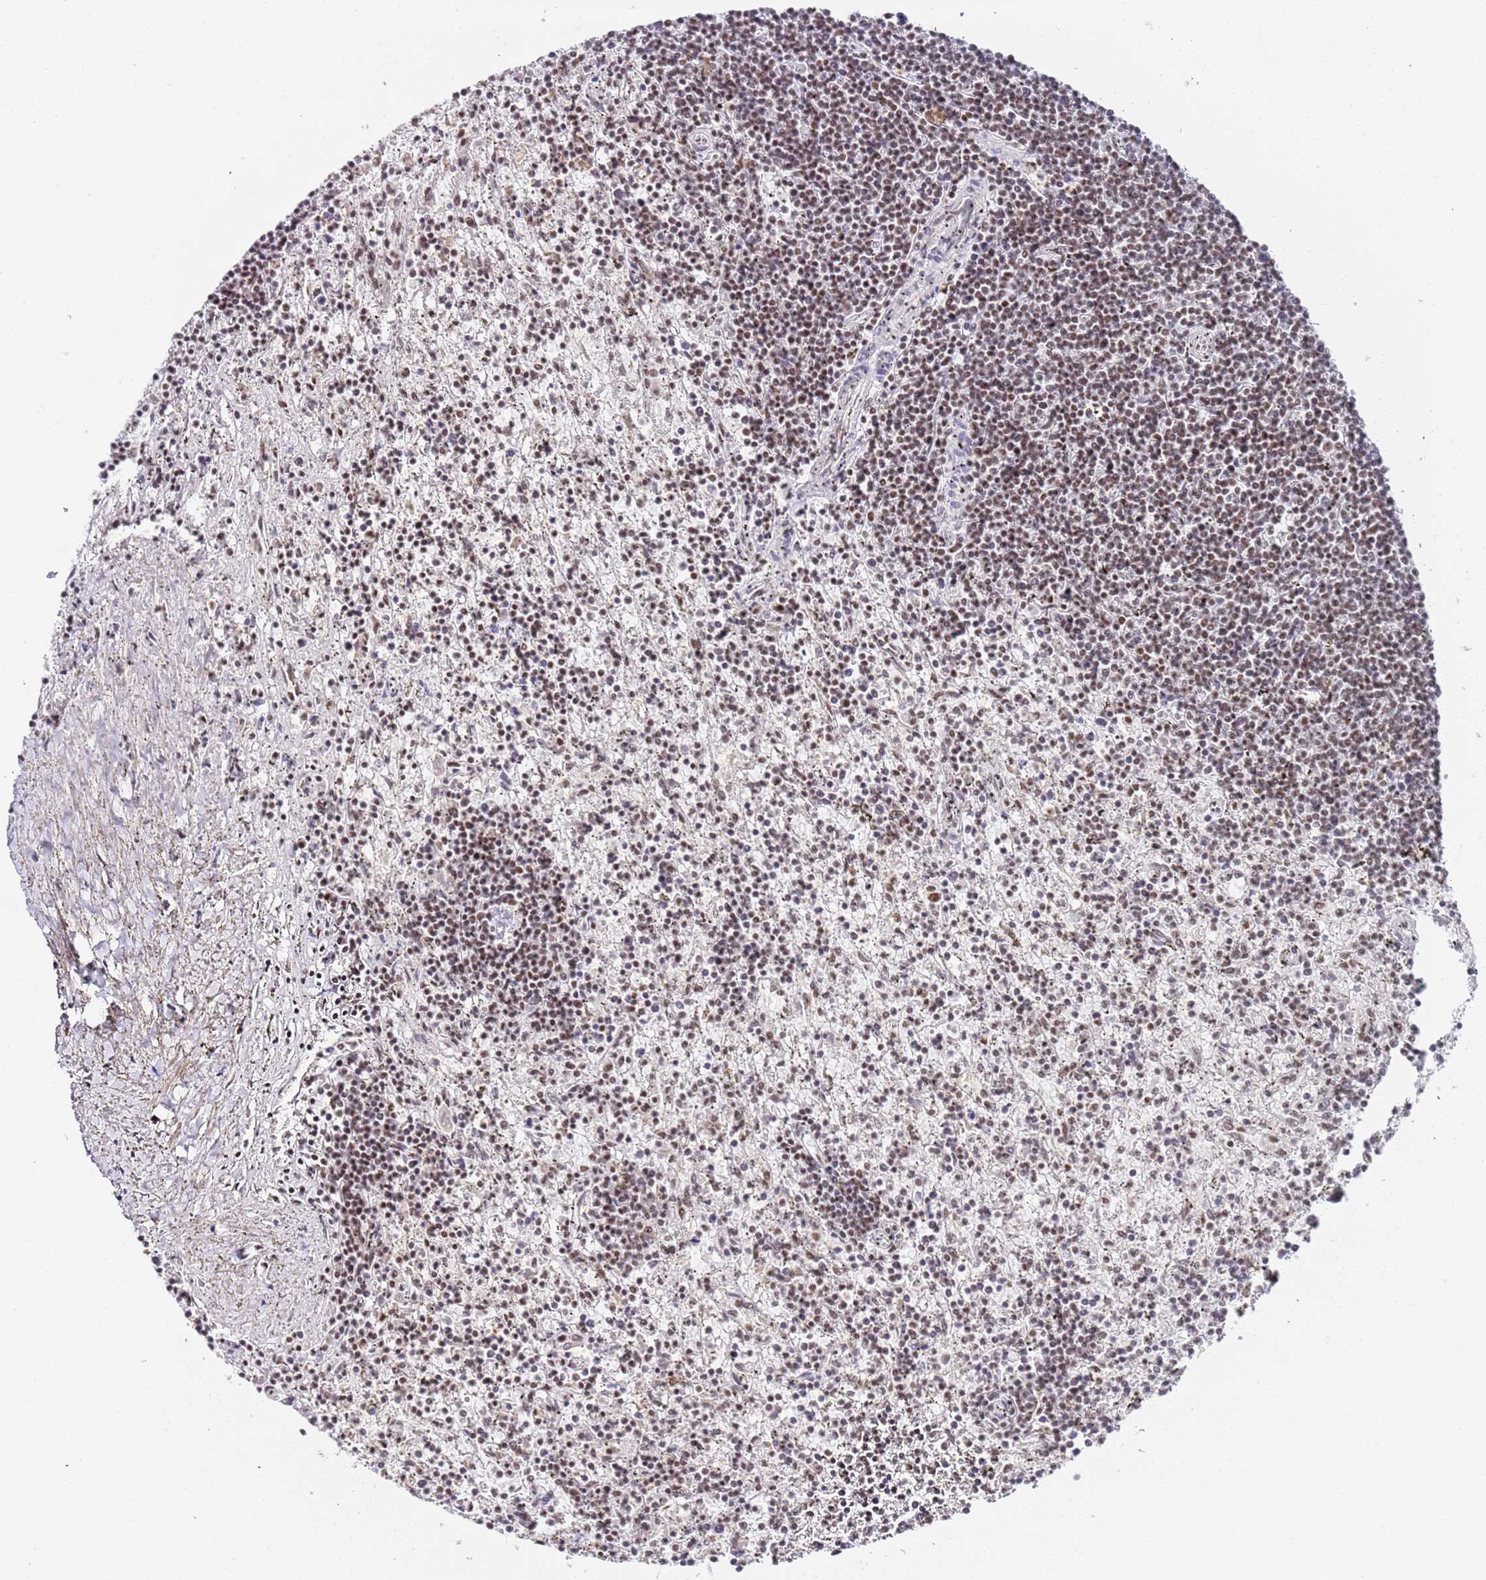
{"staining": {"intensity": "moderate", "quantity": ">75%", "location": "nuclear"}, "tissue": "lymphoma", "cell_type": "Tumor cells", "image_type": "cancer", "snomed": [{"axis": "morphology", "description": "Malignant lymphoma, non-Hodgkin's type, Low grade"}, {"axis": "topography", "description": "Spleen"}], "caption": "Immunohistochemistry (IHC) histopathology image of neoplastic tissue: malignant lymphoma, non-Hodgkin's type (low-grade) stained using immunohistochemistry reveals medium levels of moderate protein expression localized specifically in the nuclear of tumor cells, appearing as a nuclear brown color.", "gene": "AKAP8L", "patient": {"sex": "male", "age": 76}}